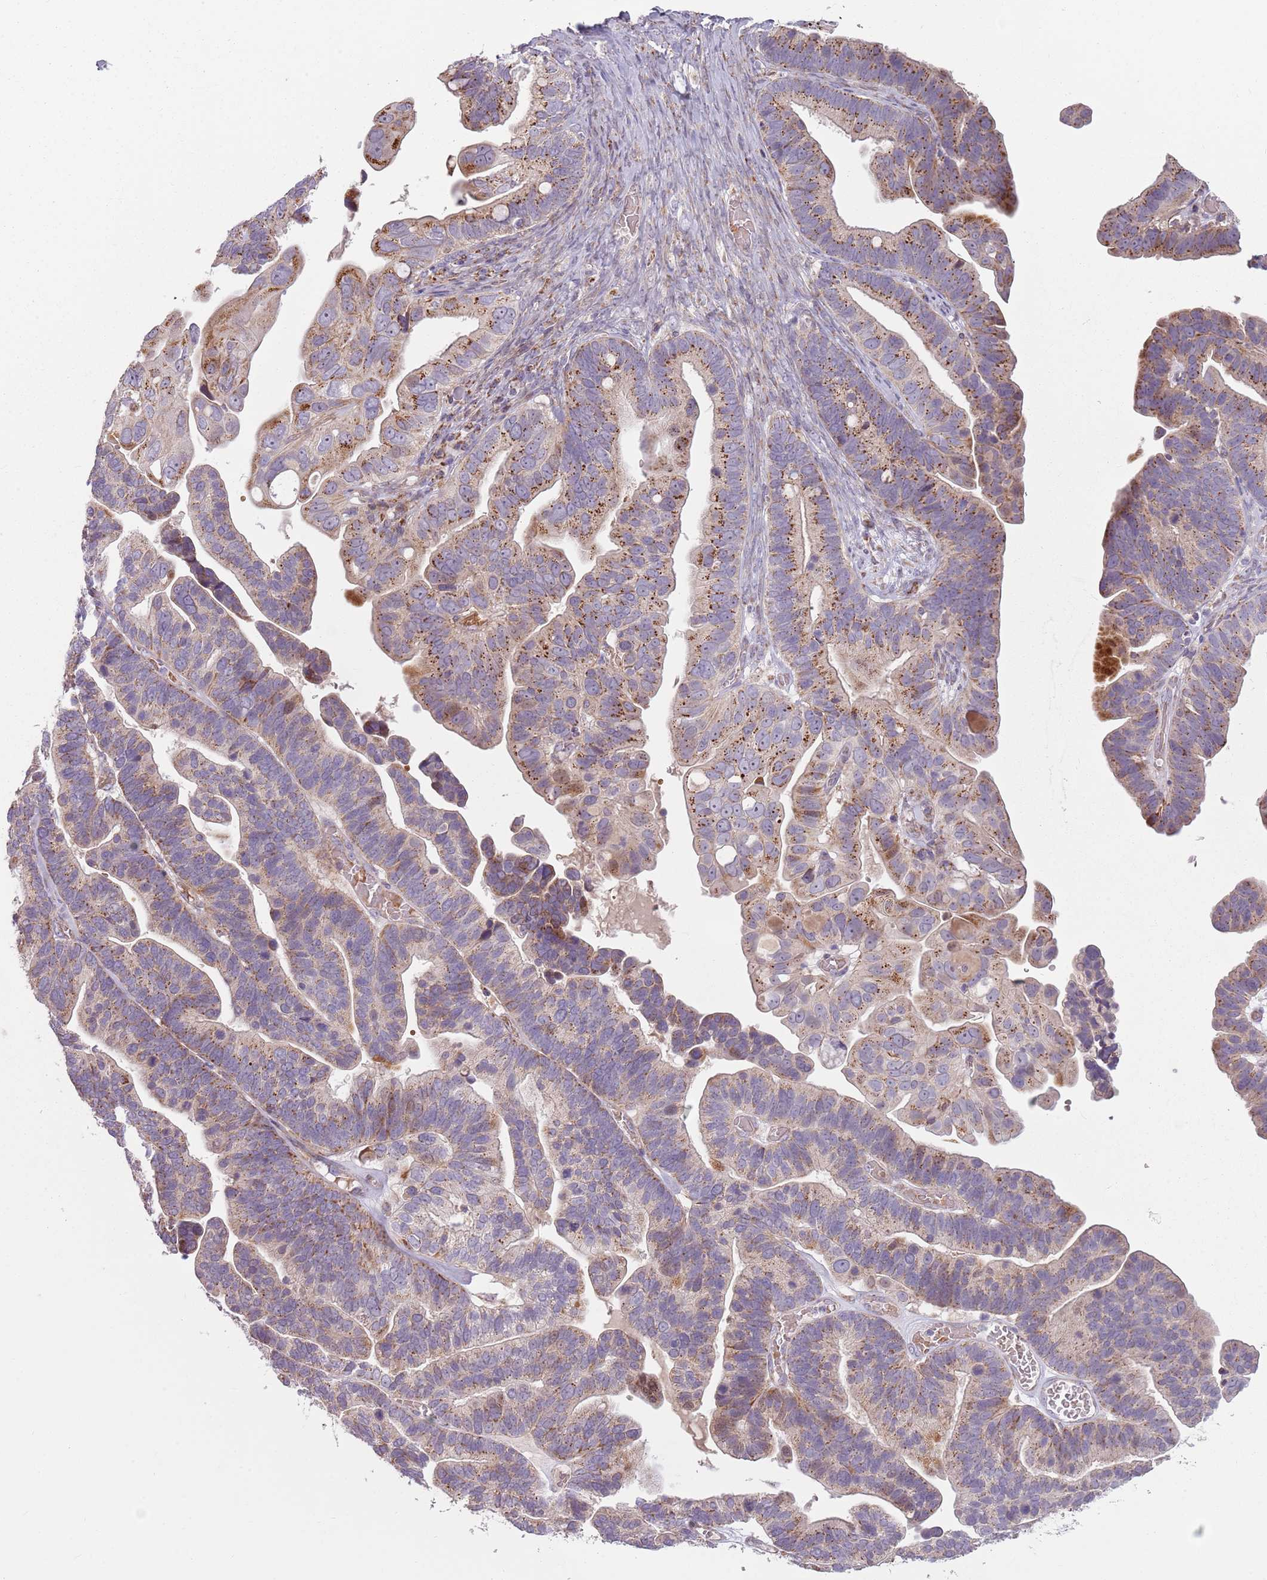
{"staining": {"intensity": "moderate", "quantity": "25%-75%", "location": "cytoplasmic/membranous"}, "tissue": "ovarian cancer", "cell_type": "Tumor cells", "image_type": "cancer", "snomed": [{"axis": "morphology", "description": "Cystadenocarcinoma, serous, NOS"}, {"axis": "topography", "description": "Ovary"}], "caption": "Serous cystadenocarcinoma (ovarian) tissue reveals moderate cytoplasmic/membranous staining in approximately 25%-75% of tumor cells", "gene": "ZNF530", "patient": {"sex": "female", "age": 56}}